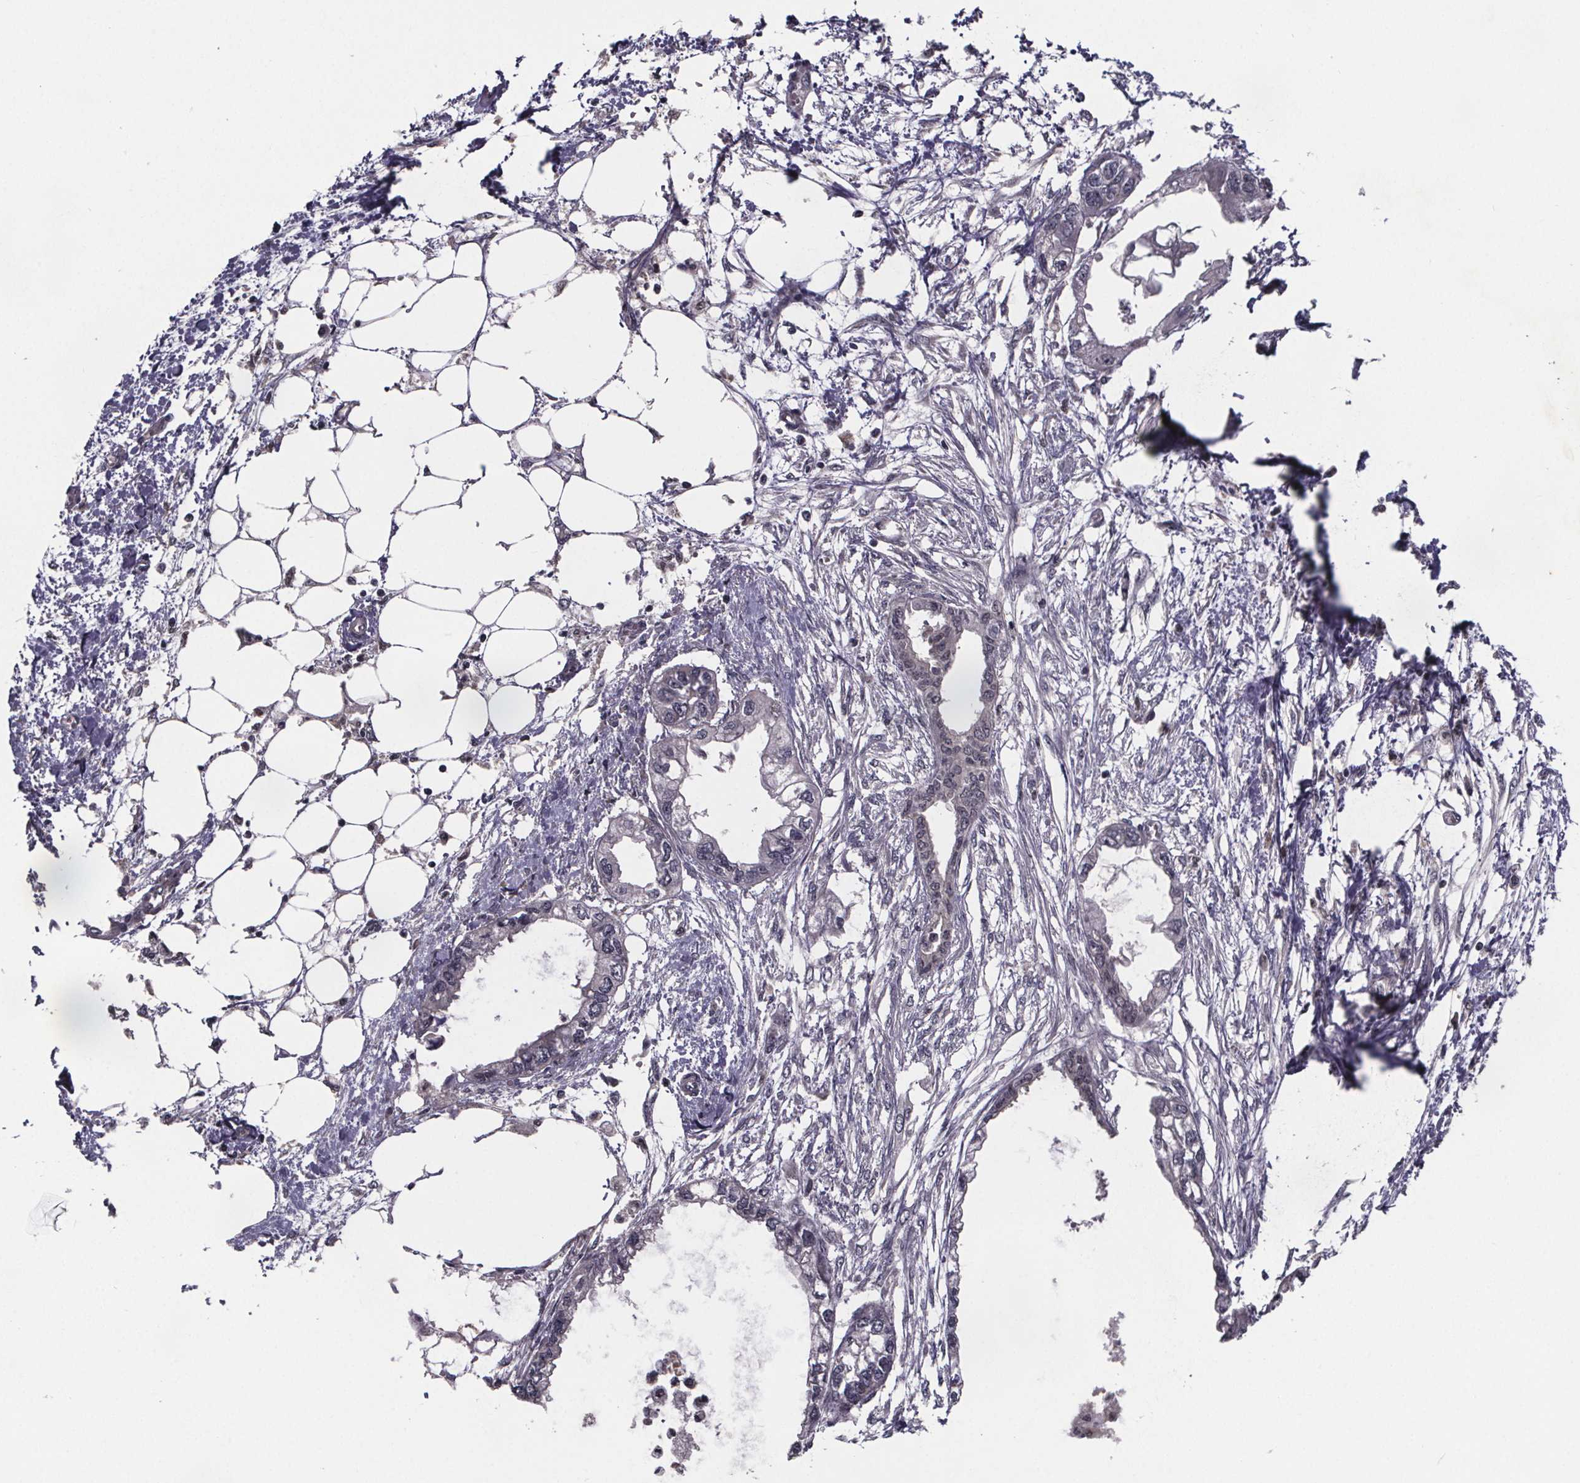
{"staining": {"intensity": "negative", "quantity": "none", "location": "none"}, "tissue": "endometrial cancer", "cell_type": "Tumor cells", "image_type": "cancer", "snomed": [{"axis": "morphology", "description": "Adenocarcinoma, NOS"}, {"axis": "morphology", "description": "Adenocarcinoma, metastatic, NOS"}, {"axis": "topography", "description": "Adipose tissue"}, {"axis": "topography", "description": "Endometrium"}], "caption": "The photomicrograph shows no significant positivity in tumor cells of endometrial cancer (adenocarcinoma).", "gene": "FN3KRP", "patient": {"sex": "female", "age": 67}}